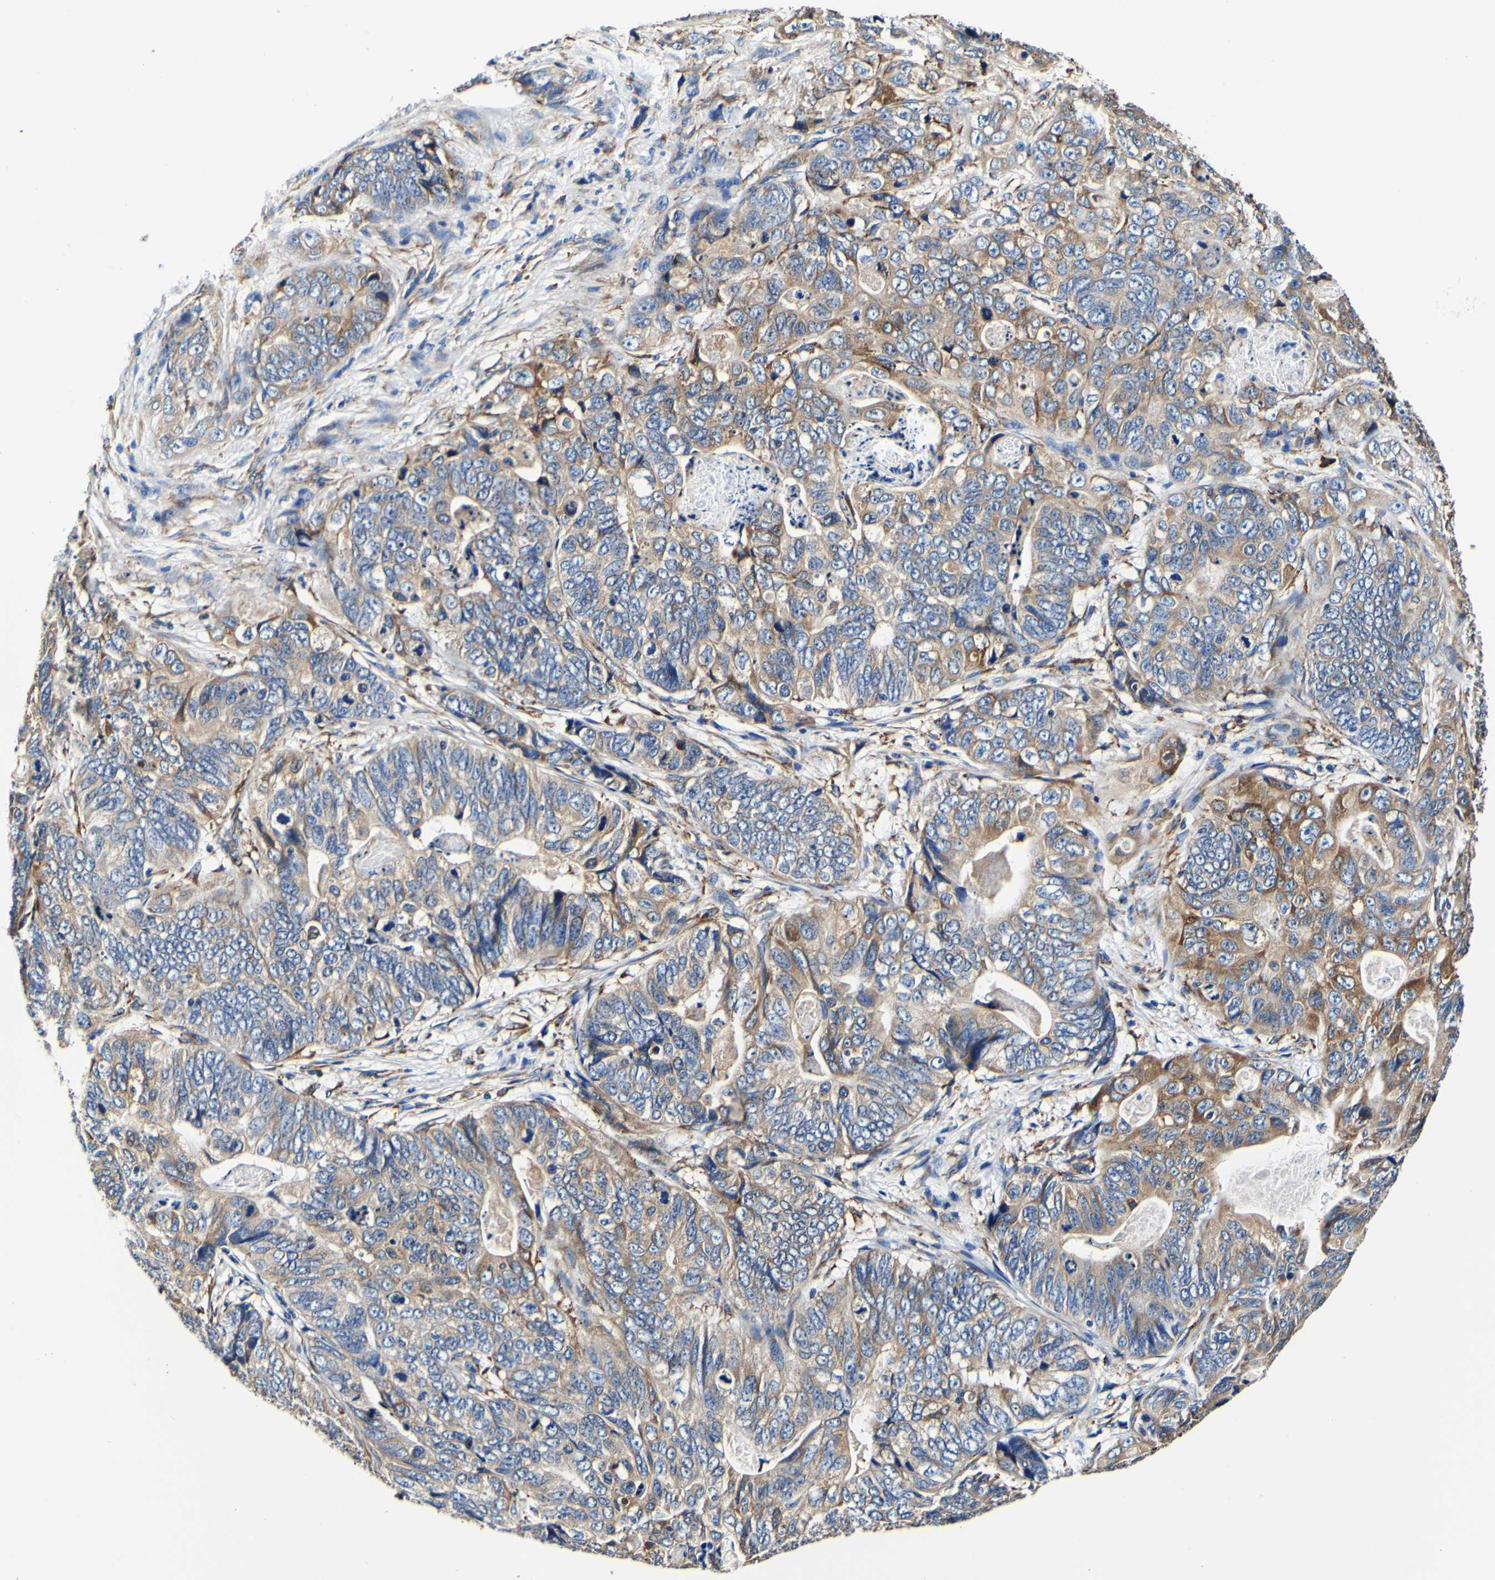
{"staining": {"intensity": "moderate", "quantity": "25%-75%", "location": "cytoplasmic/membranous"}, "tissue": "stomach cancer", "cell_type": "Tumor cells", "image_type": "cancer", "snomed": [{"axis": "morphology", "description": "Adenocarcinoma, NOS"}, {"axis": "topography", "description": "Stomach"}], "caption": "High-power microscopy captured an immunohistochemistry image of adenocarcinoma (stomach), revealing moderate cytoplasmic/membranous expression in approximately 25%-75% of tumor cells.", "gene": "P4HB", "patient": {"sex": "female", "age": 89}}